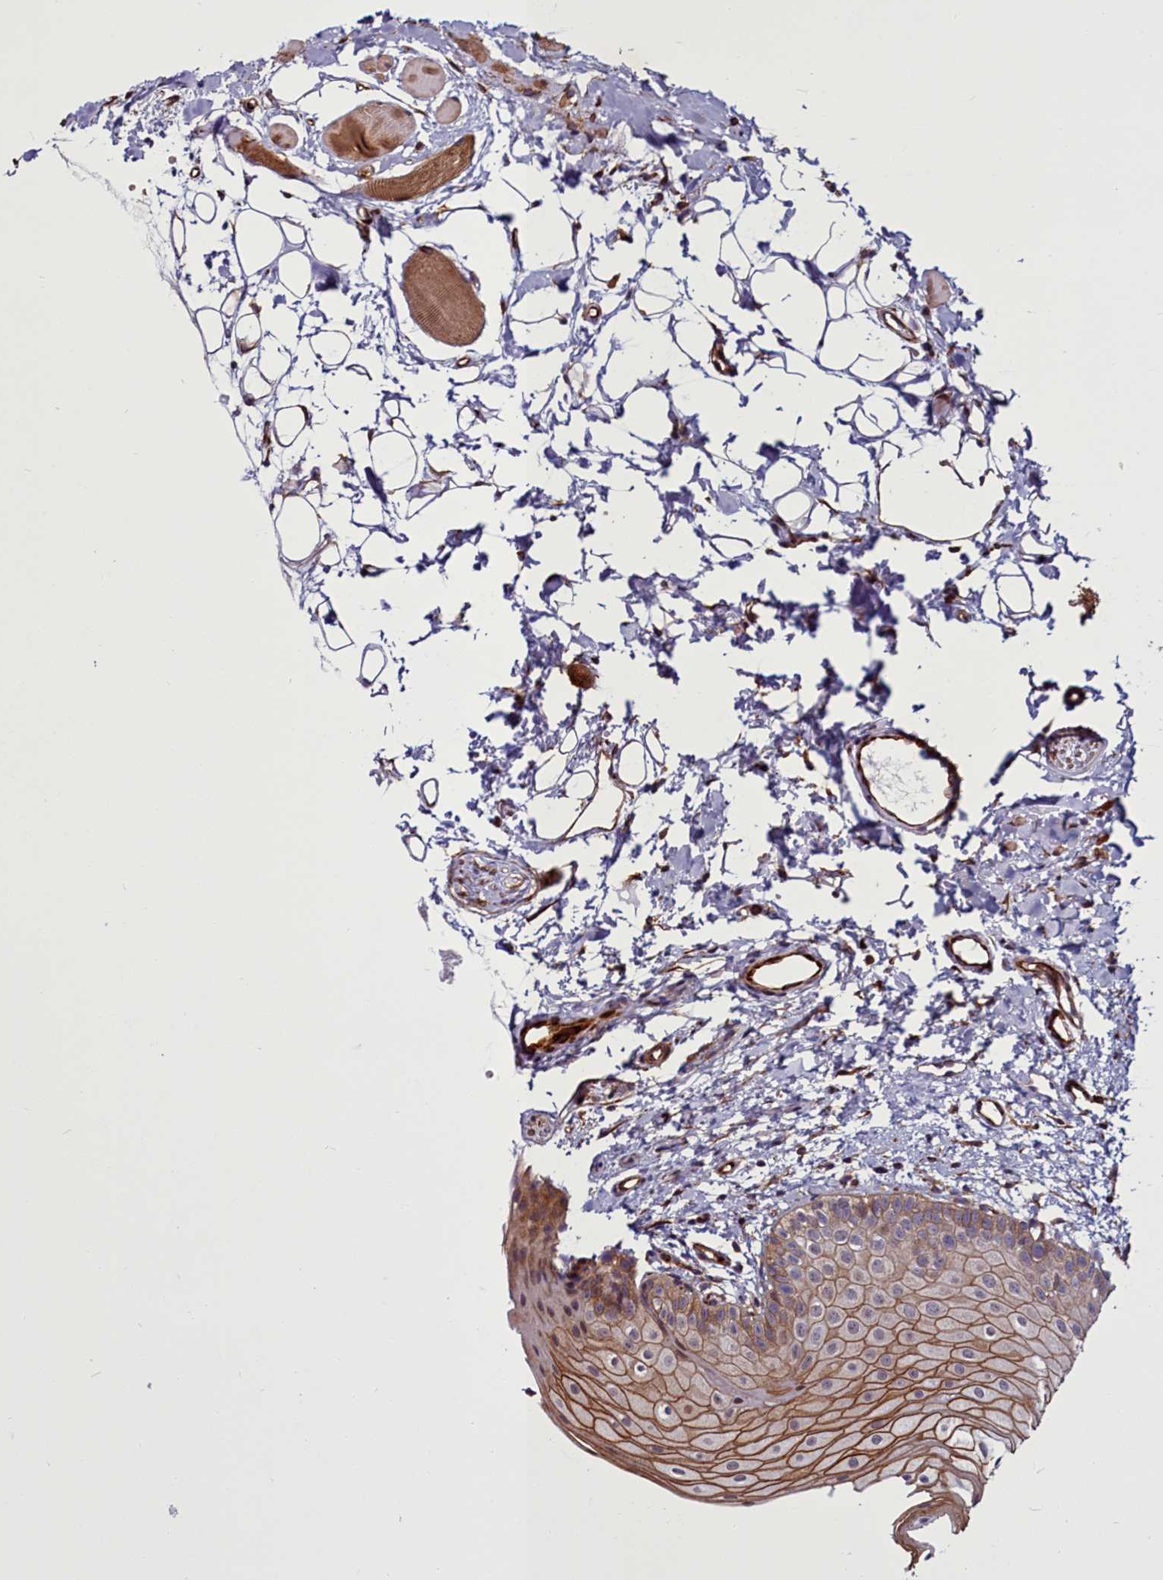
{"staining": {"intensity": "moderate", "quantity": ">75%", "location": "cytoplasmic/membranous,nuclear"}, "tissue": "oral mucosa", "cell_type": "Squamous epithelial cells", "image_type": "normal", "snomed": [{"axis": "morphology", "description": "Normal tissue, NOS"}, {"axis": "topography", "description": "Oral tissue"}], "caption": "Protein staining by immunohistochemistry shows moderate cytoplasmic/membranous,nuclear positivity in approximately >75% of squamous epithelial cells in unremarkable oral mucosa. (DAB (3,3'-diaminobenzidine) IHC, brown staining for protein, blue staining for nuclei).", "gene": "MCRIP1", "patient": {"sex": "male", "age": 28}}